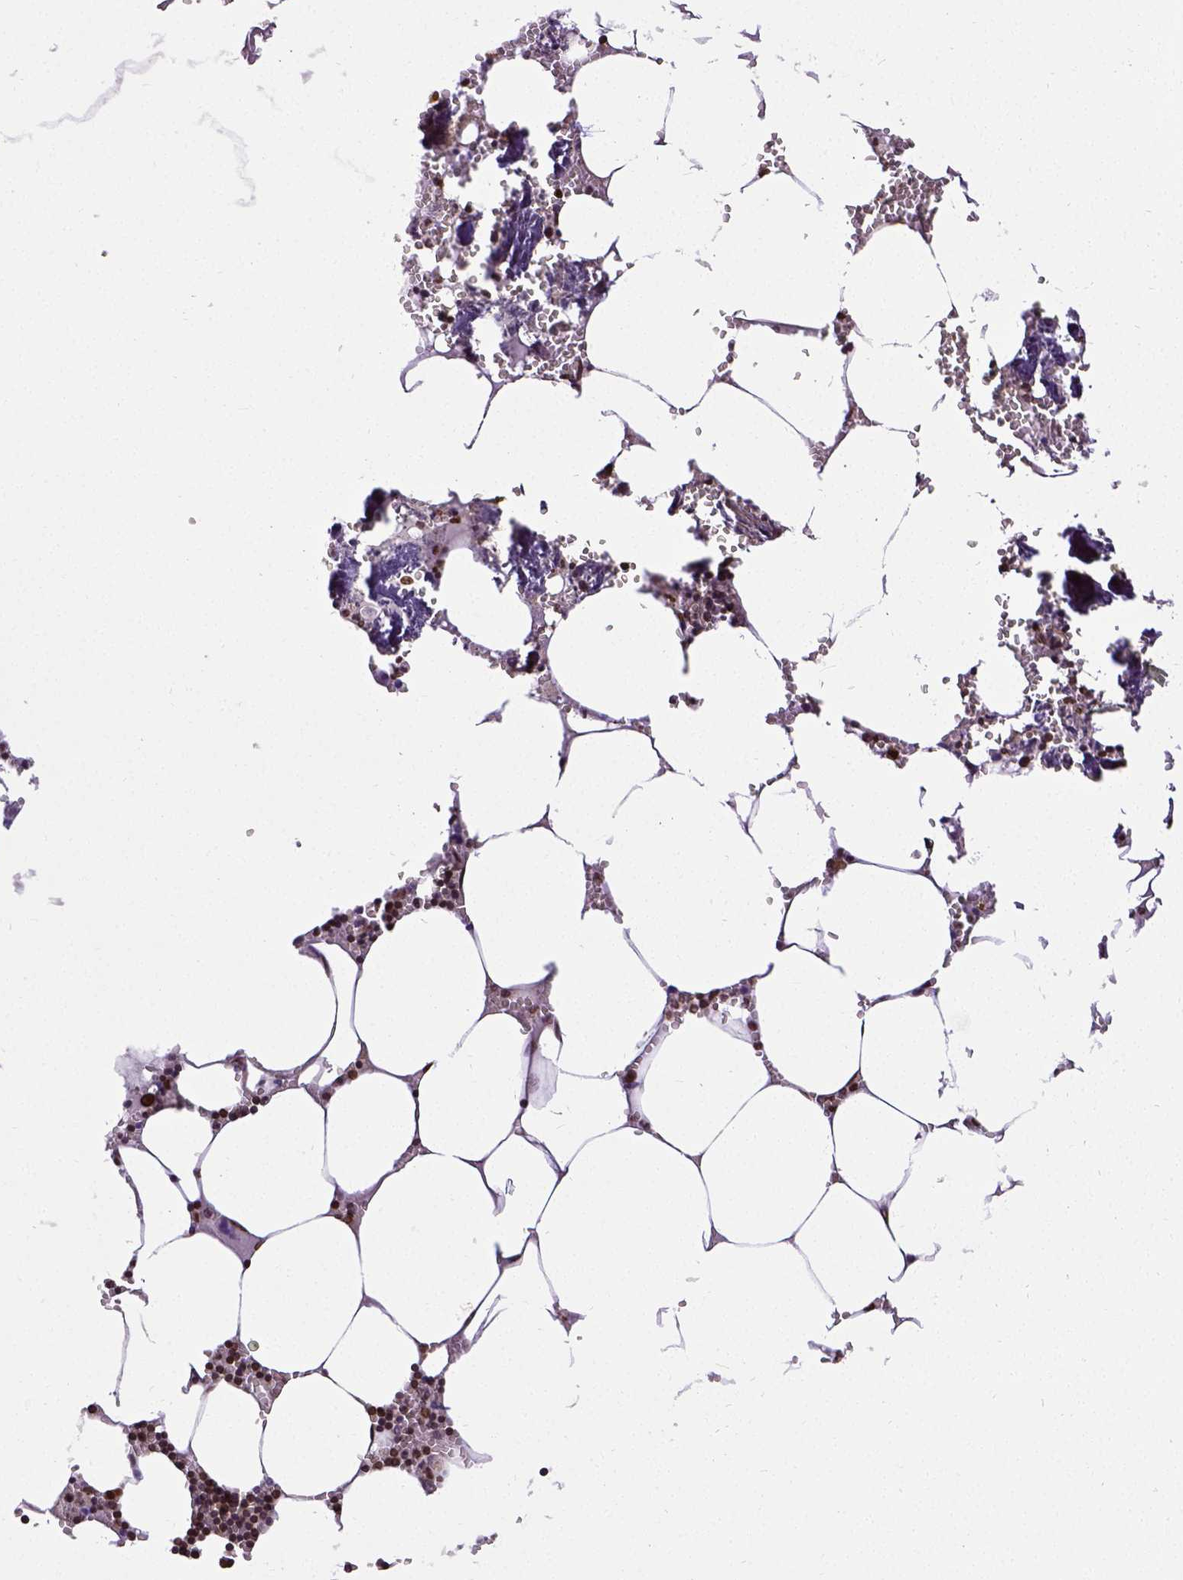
{"staining": {"intensity": "strong", "quantity": ">75%", "location": "cytoplasmic/membranous,nuclear"}, "tissue": "bone marrow", "cell_type": "Hematopoietic cells", "image_type": "normal", "snomed": [{"axis": "morphology", "description": "Normal tissue, NOS"}, {"axis": "topography", "description": "Bone marrow"}], "caption": "Immunohistochemical staining of benign human bone marrow exhibits >75% levels of strong cytoplasmic/membranous,nuclear protein expression in approximately >75% of hematopoietic cells.", "gene": "MTDH", "patient": {"sex": "male", "age": 54}}